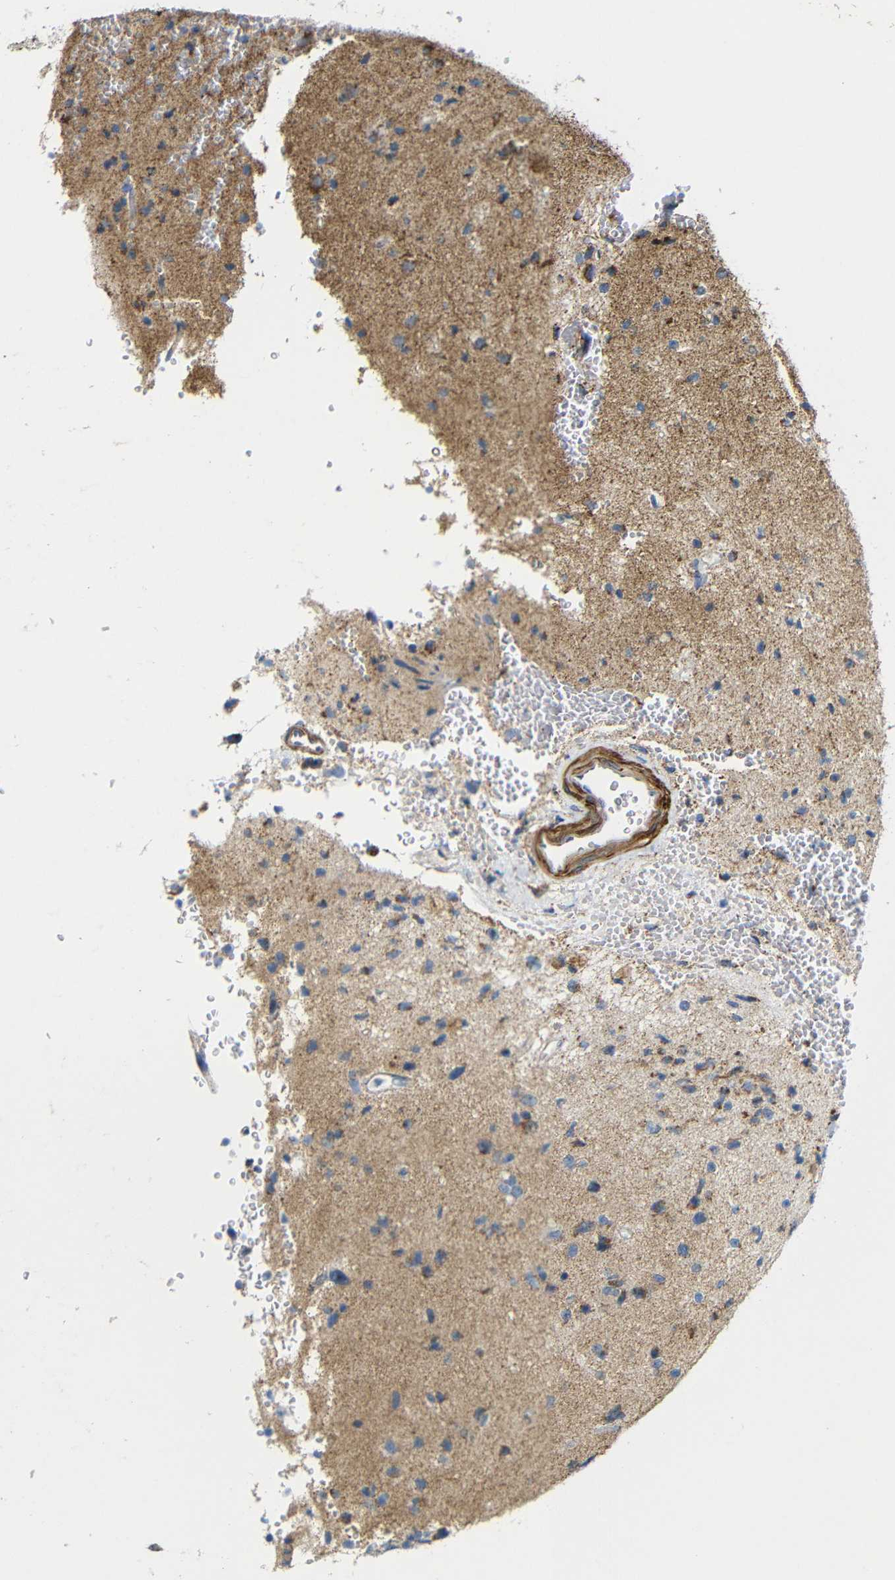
{"staining": {"intensity": "moderate", "quantity": "<25%", "location": "cytoplasmic/membranous"}, "tissue": "glioma", "cell_type": "Tumor cells", "image_type": "cancer", "snomed": [{"axis": "morphology", "description": "Glioma, malignant, High grade"}, {"axis": "topography", "description": "pancreas cauda"}], "caption": "Malignant glioma (high-grade) stained for a protein exhibits moderate cytoplasmic/membranous positivity in tumor cells. (DAB (3,3'-diaminobenzidine) = brown stain, brightfield microscopy at high magnification).", "gene": "FAM171B", "patient": {"sex": "male", "age": 60}}